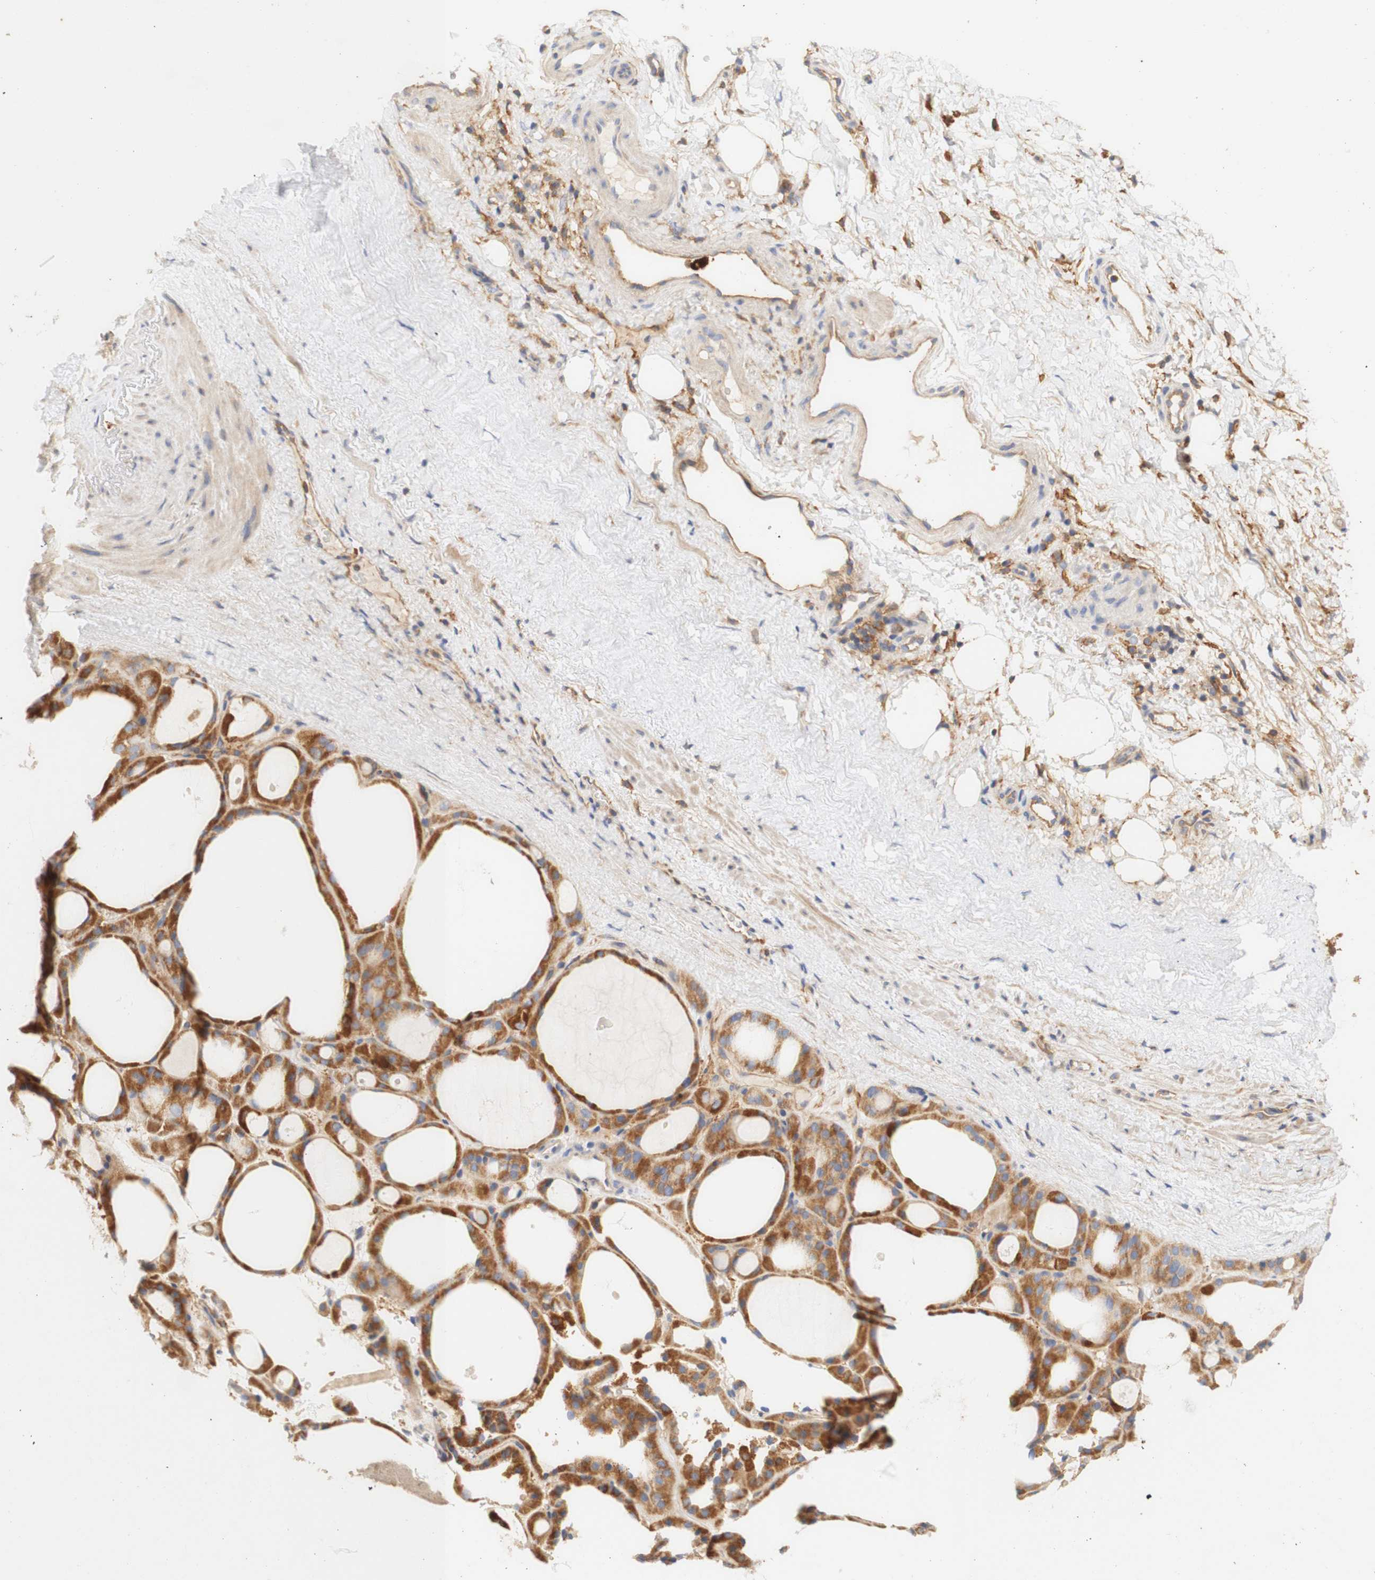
{"staining": {"intensity": "moderate", "quantity": "25%-75%", "location": "cytoplasmic/membranous"}, "tissue": "thyroid gland", "cell_type": "Glandular cells", "image_type": "normal", "snomed": [{"axis": "morphology", "description": "Normal tissue, NOS"}, {"axis": "morphology", "description": "Carcinoma, NOS"}, {"axis": "topography", "description": "Thyroid gland"}], "caption": "Immunohistochemical staining of benign human thyroid gland reveals medium levels of moderate cytoplasmic/membranous positivity in approximately 25%-75% of glandular cells. (DAB IHC, brown staining for protein, blue staining for nuclei).", "gene": "PCDH7", "patient": {"sex": "female", "age": 86}}